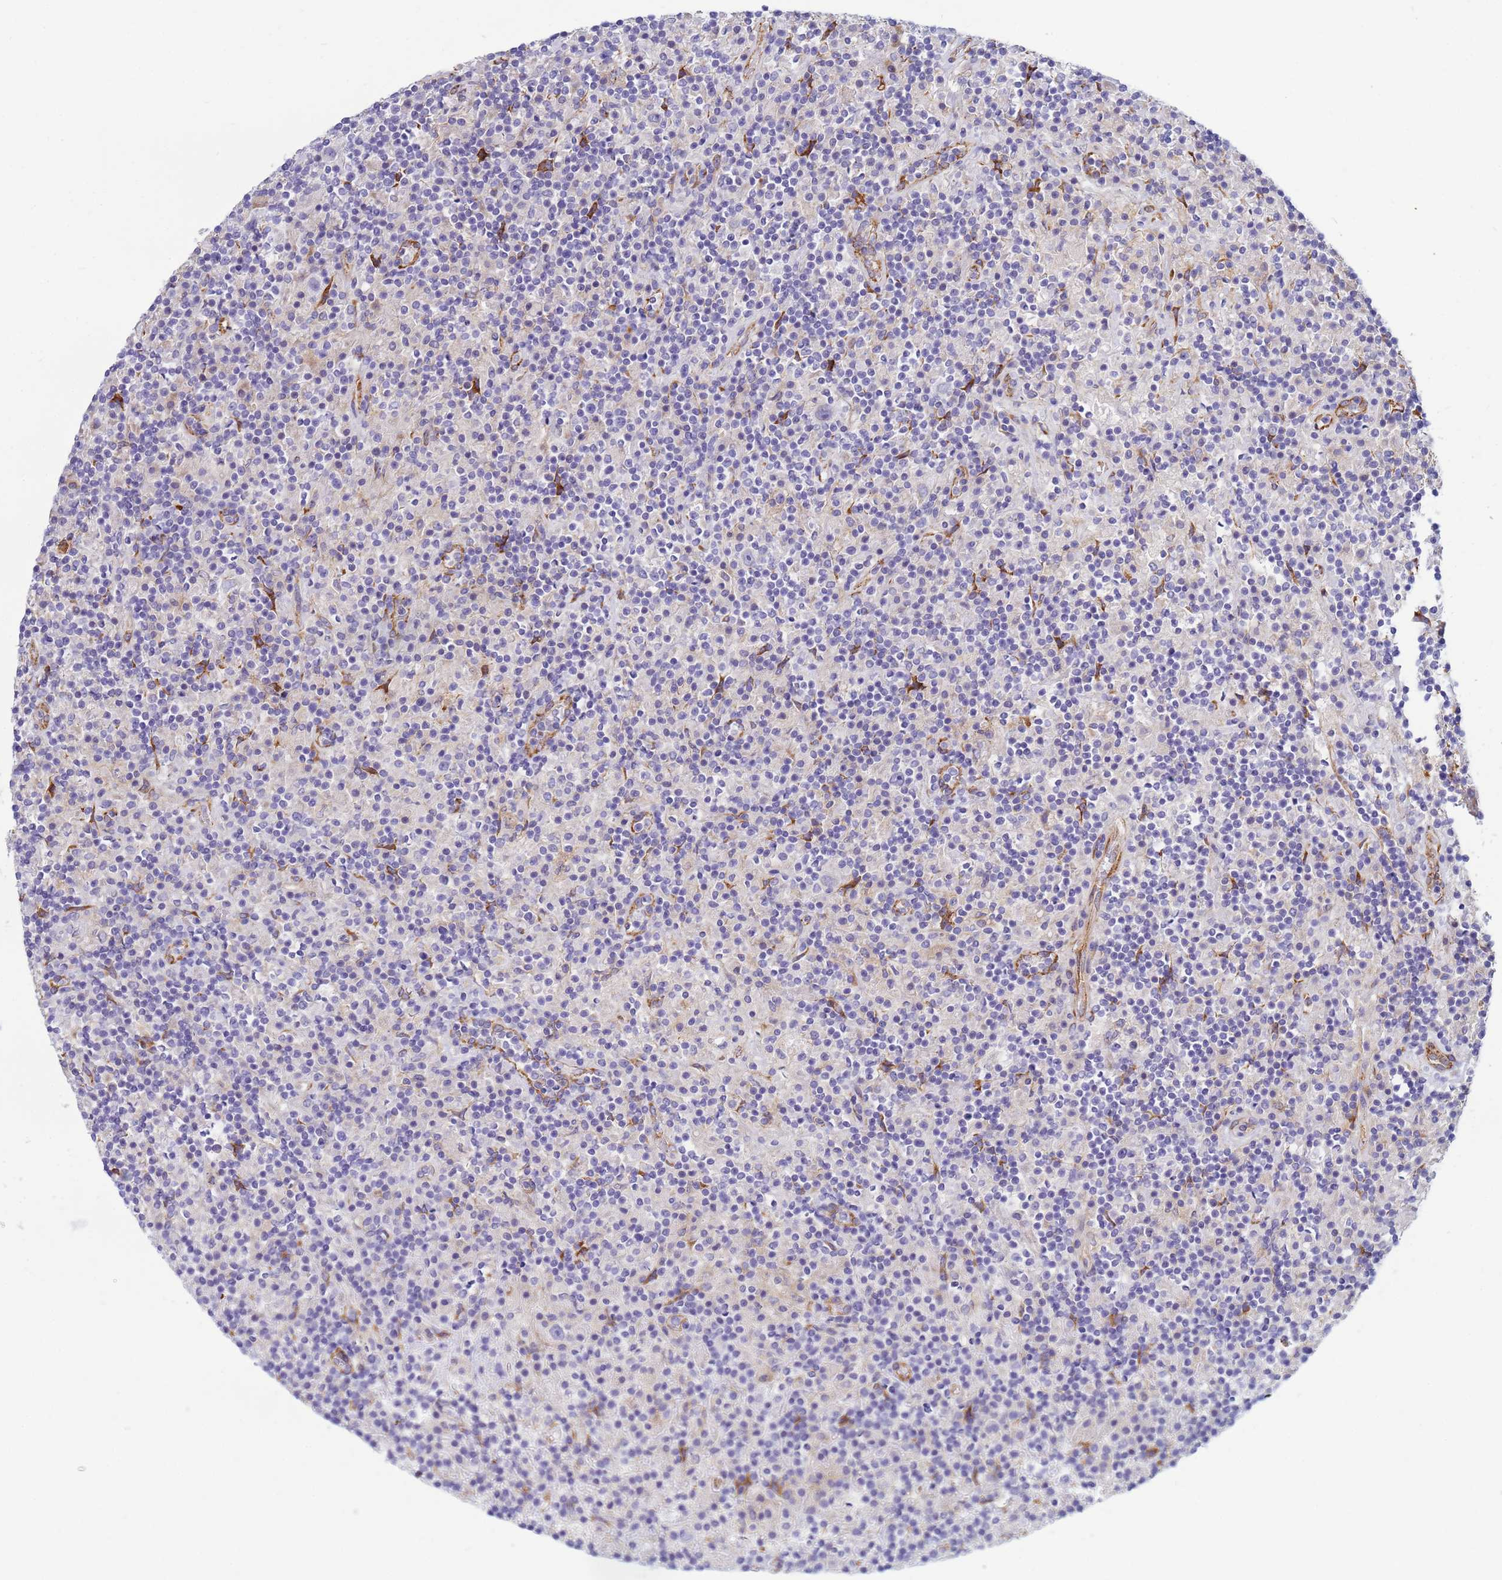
{"staining": {"intensity": "negative", "quantity": "none", "location": "none"}, "tissue": "lymphoma", "cell_type": "Tumor cells", "image_type": "cancer", "snomed": [{"axis": "morphology", "description": "Hodgkin's disease, NOS"}, {"axis": "topography", "description": "Lymph node"}], "caption": "Tumor cells are negative for brown protein staining in lymphoma.", "gene": "TRPC6", "patient": {"sex": "male", "age": 70}}